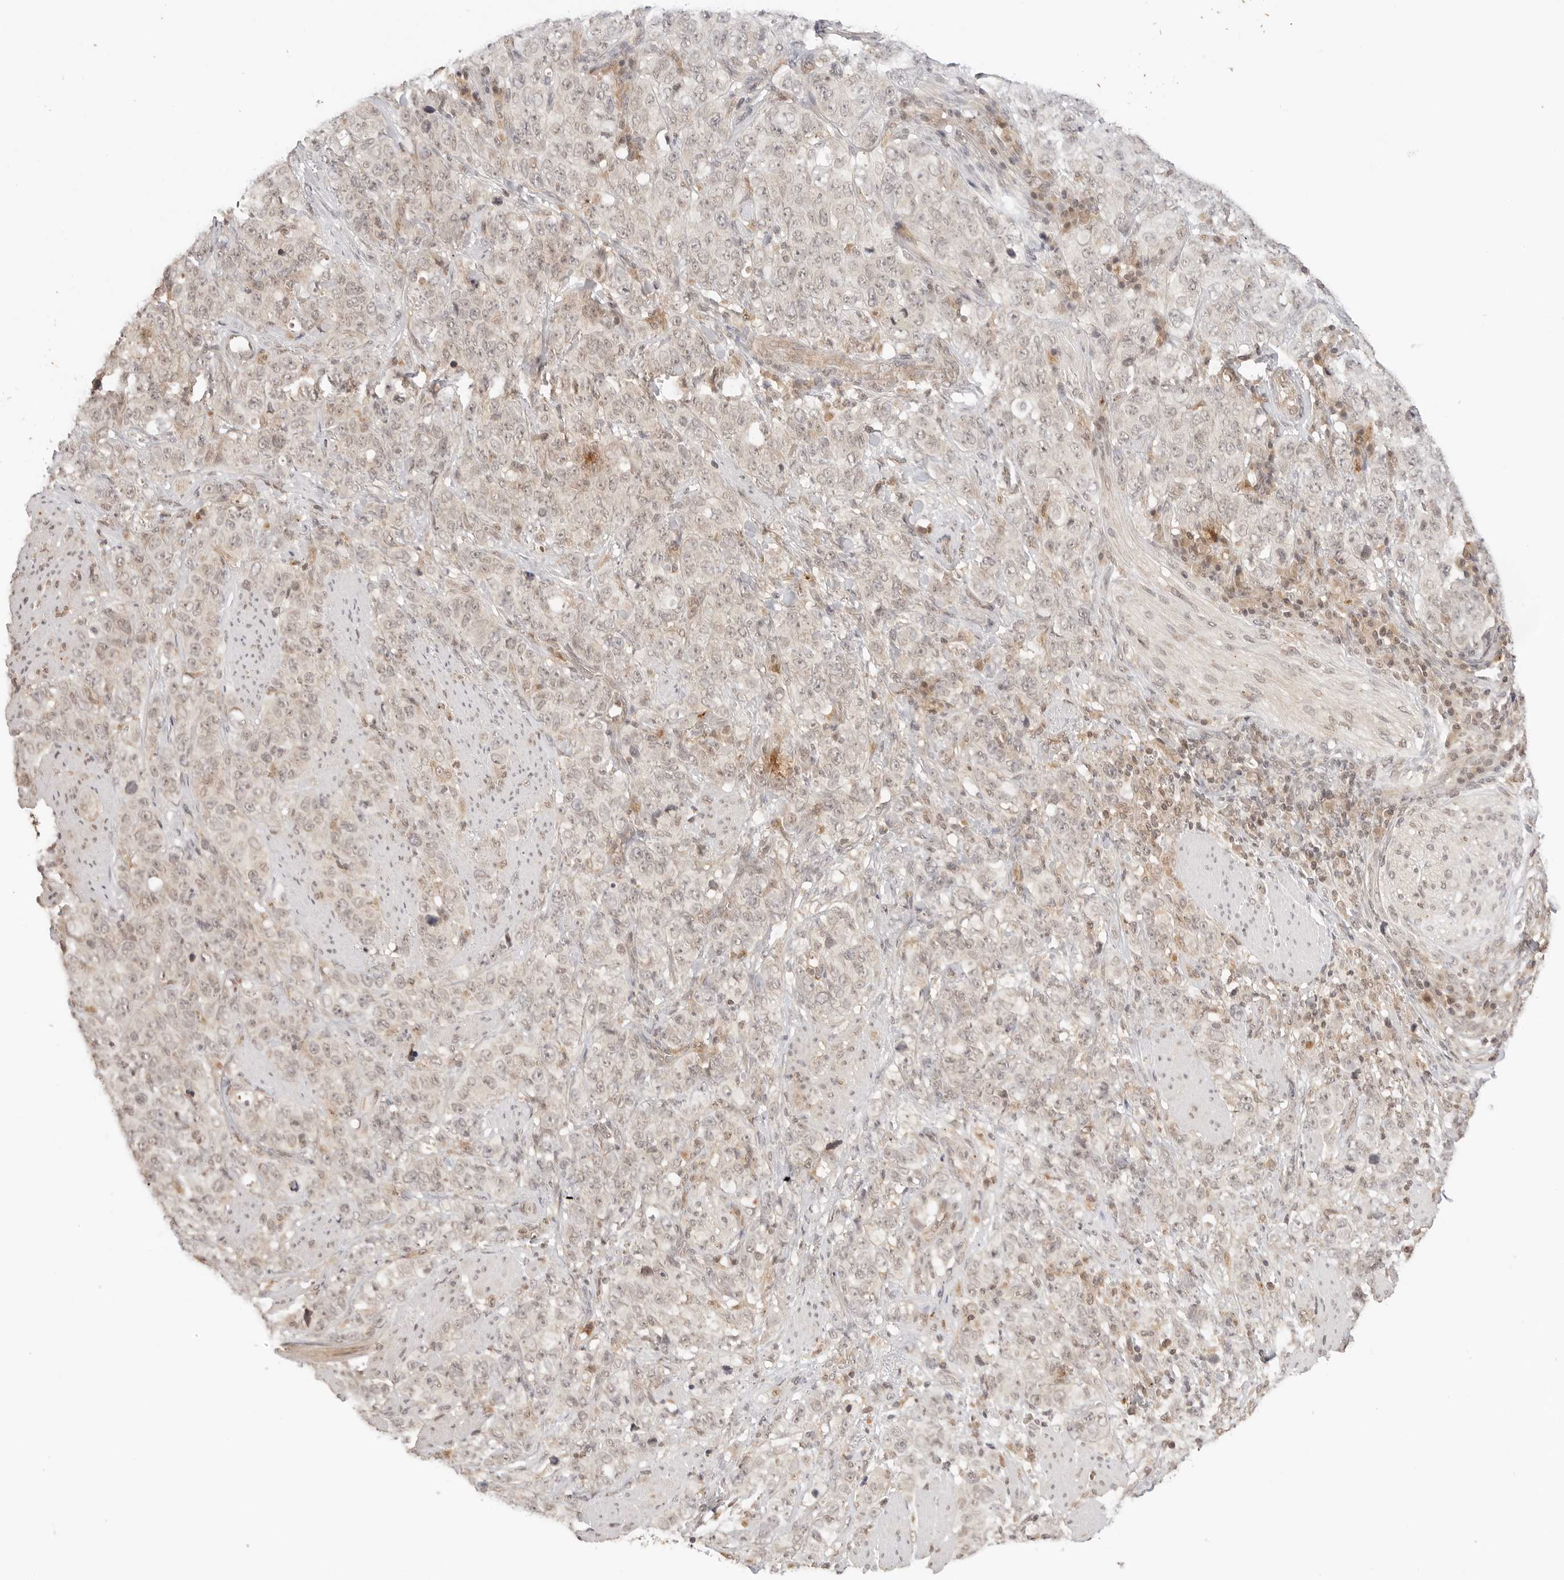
{"staining": {"intensity": "negative", "quantity": "none", "location": "none"}, "tissue": "stomach cancer", "cell_type": "Tumor cells", "image_type": "cancer", "snomed": [{"axis": "morphology", "description": "Adenocarcinoma, NOS"}, {"axis": "topography", "description": "Stomach"}], "caption": "An image of stomach cancer stained for a protein exhibits no brown staining in tumor cells.", "gene": "GPR34", "patient": {"sex": "male", "age": 48}}